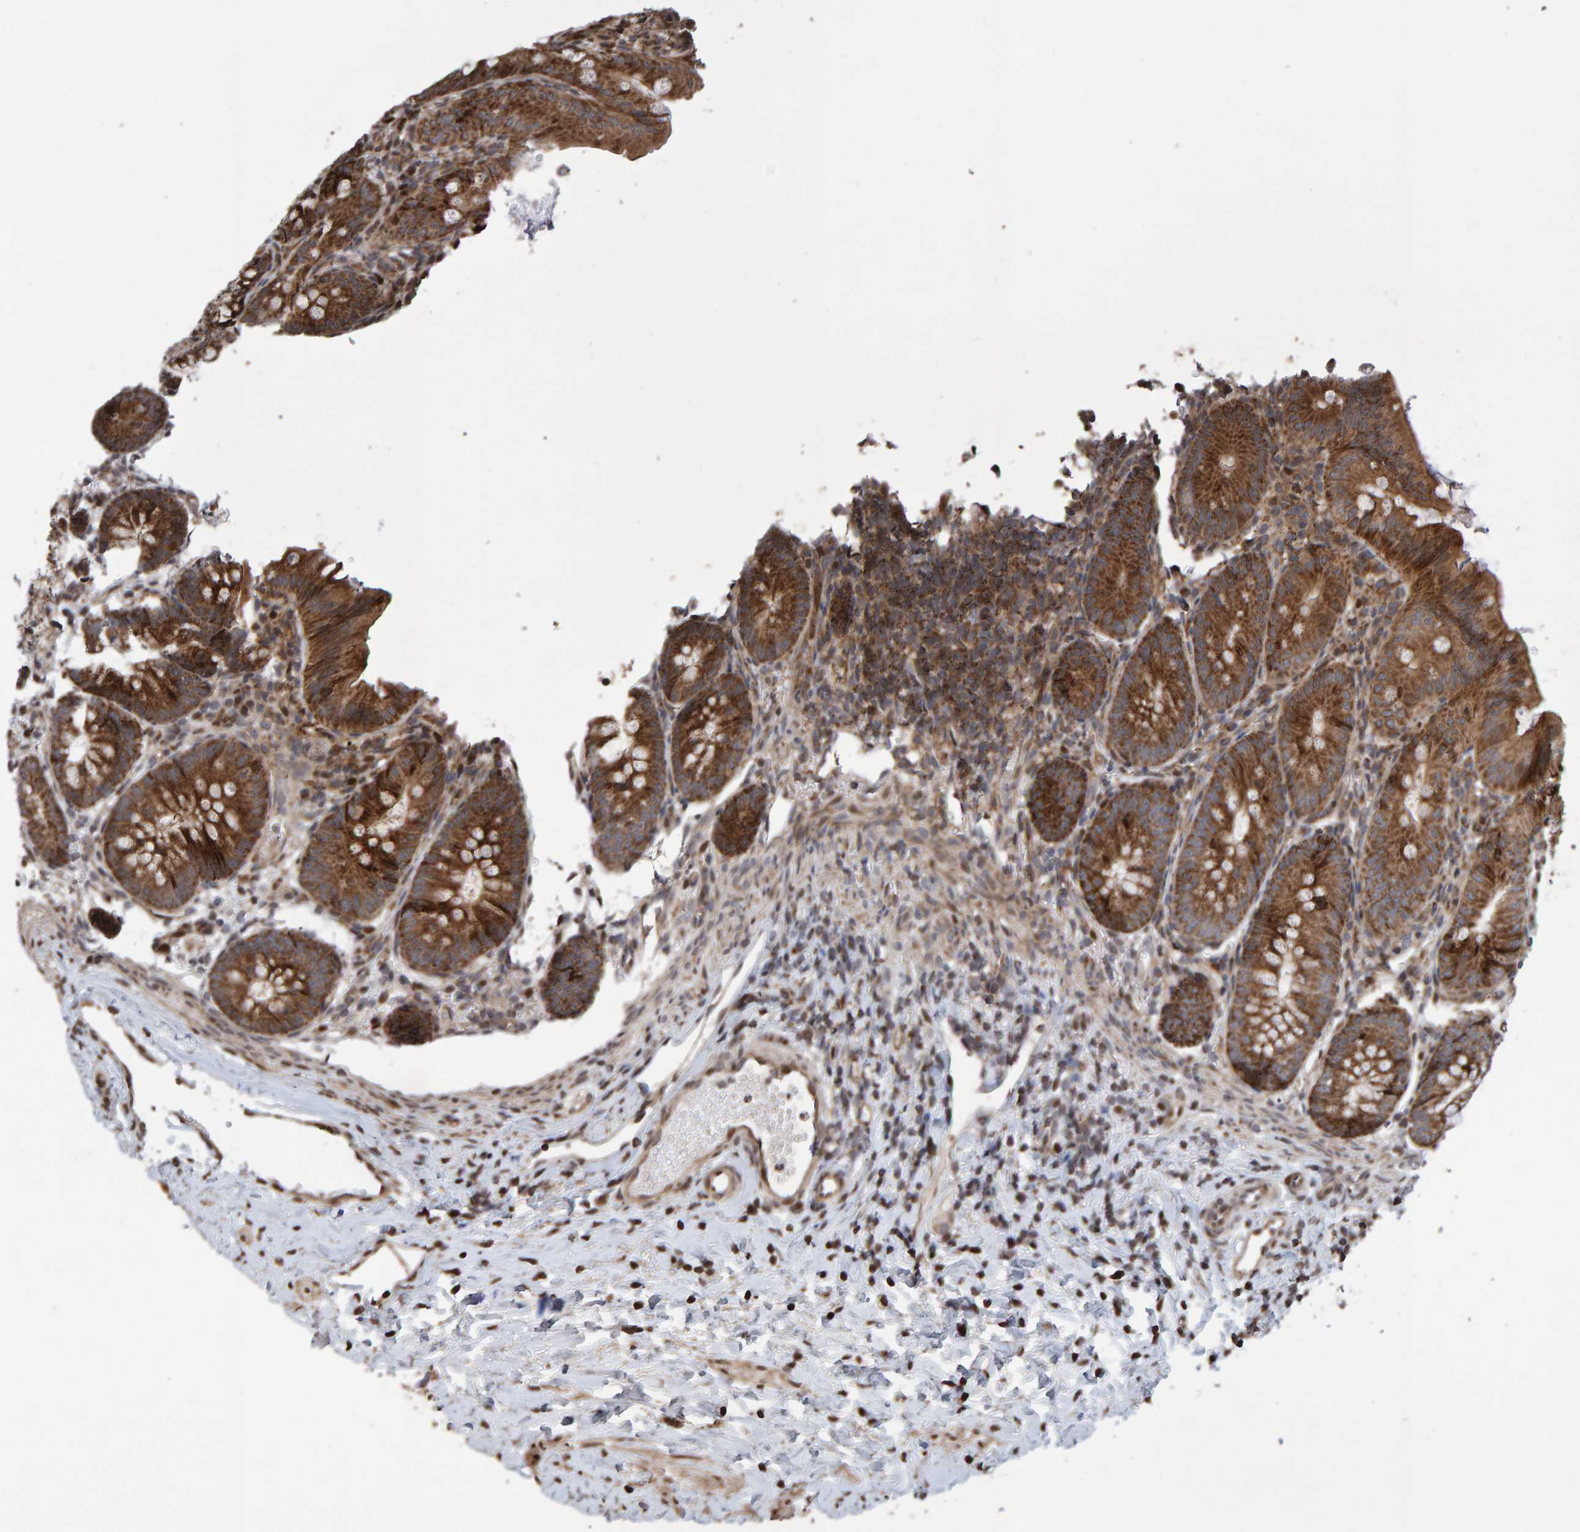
{"staining": {"intensity": "strong", "quantity": ">75%", "location": "cytoplasmic/membranous"}, "tissue": "appendix", "cell_type": "Glandular cells", "image_type": "normal", "snomed": [{"axis": "morphology", "description": "Normal tissue, NOS"}, {"axis": "topography", "description": "Appendix"}], "caption": "Immunohistochemistry image of normal human appendix stained for a protein (brown), which displays high levels of strong cytoplasmic/membranous expression in about >75% of glandular cells.", "gene": "PECR", "patient": {"sex": "male", "age": 1}}